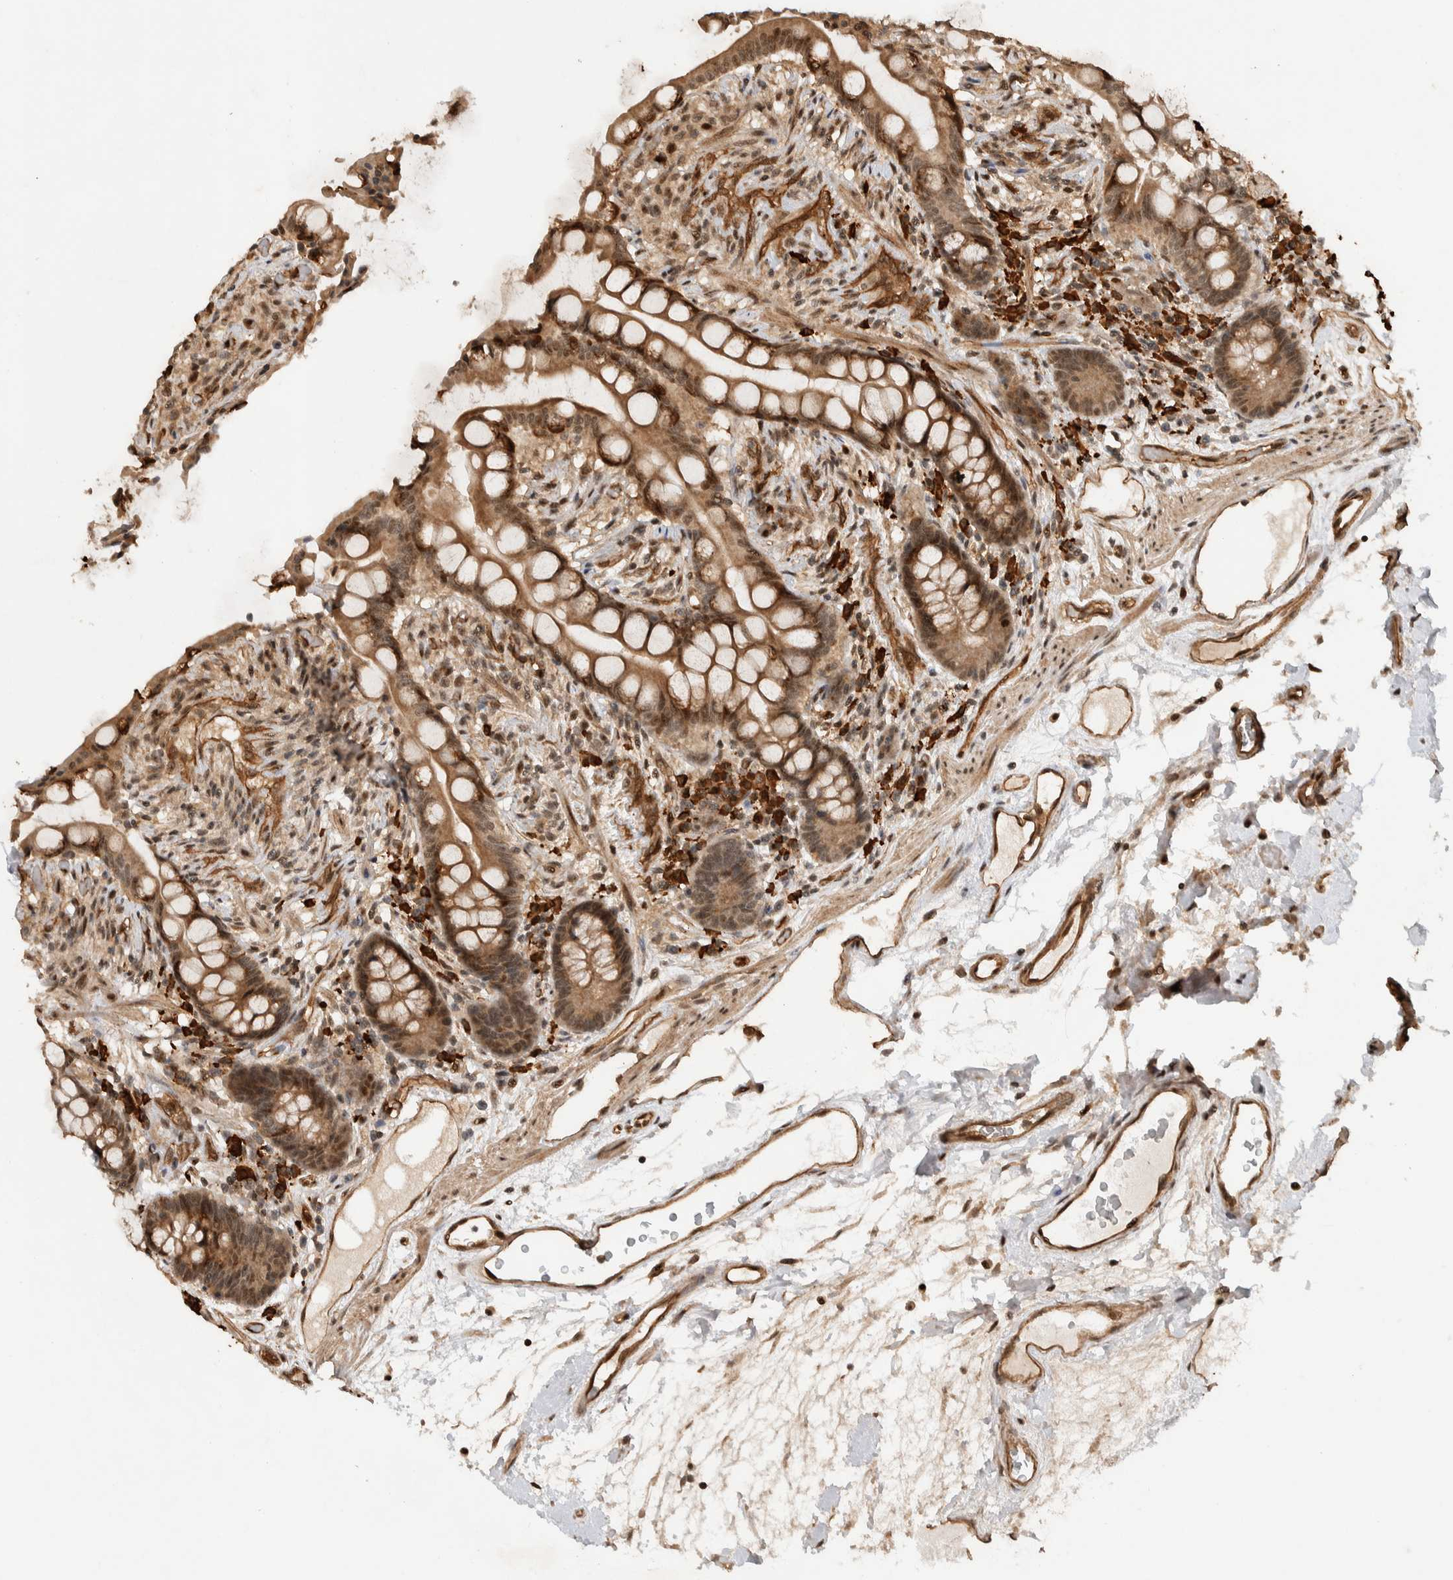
{"staining": {"intensity": "moderate", "quantity": ">75%", "location": "cytoplasmic/membranous,nuclear"}, "tissue": "colon", "cell_type": "Endothelial cells", "image_type": "normal", "snomed": [{"axis": "morphology", "description": "Normal tissue, NOS"}, {"axis": "topography", "description": "Colon"}], "caption": "Immunohistochemistry (IHC) (DAB) staining of unremarkable human colon exhibits moderate cytoplasmic/membranous,nuclear protein staining in approximately >75% of endothelial cells. (brown staining indicates protein expression, while blue staining denotes nuclei).", "gene": "TOR1B", "patient": {"sex": "male", "age": 73}}